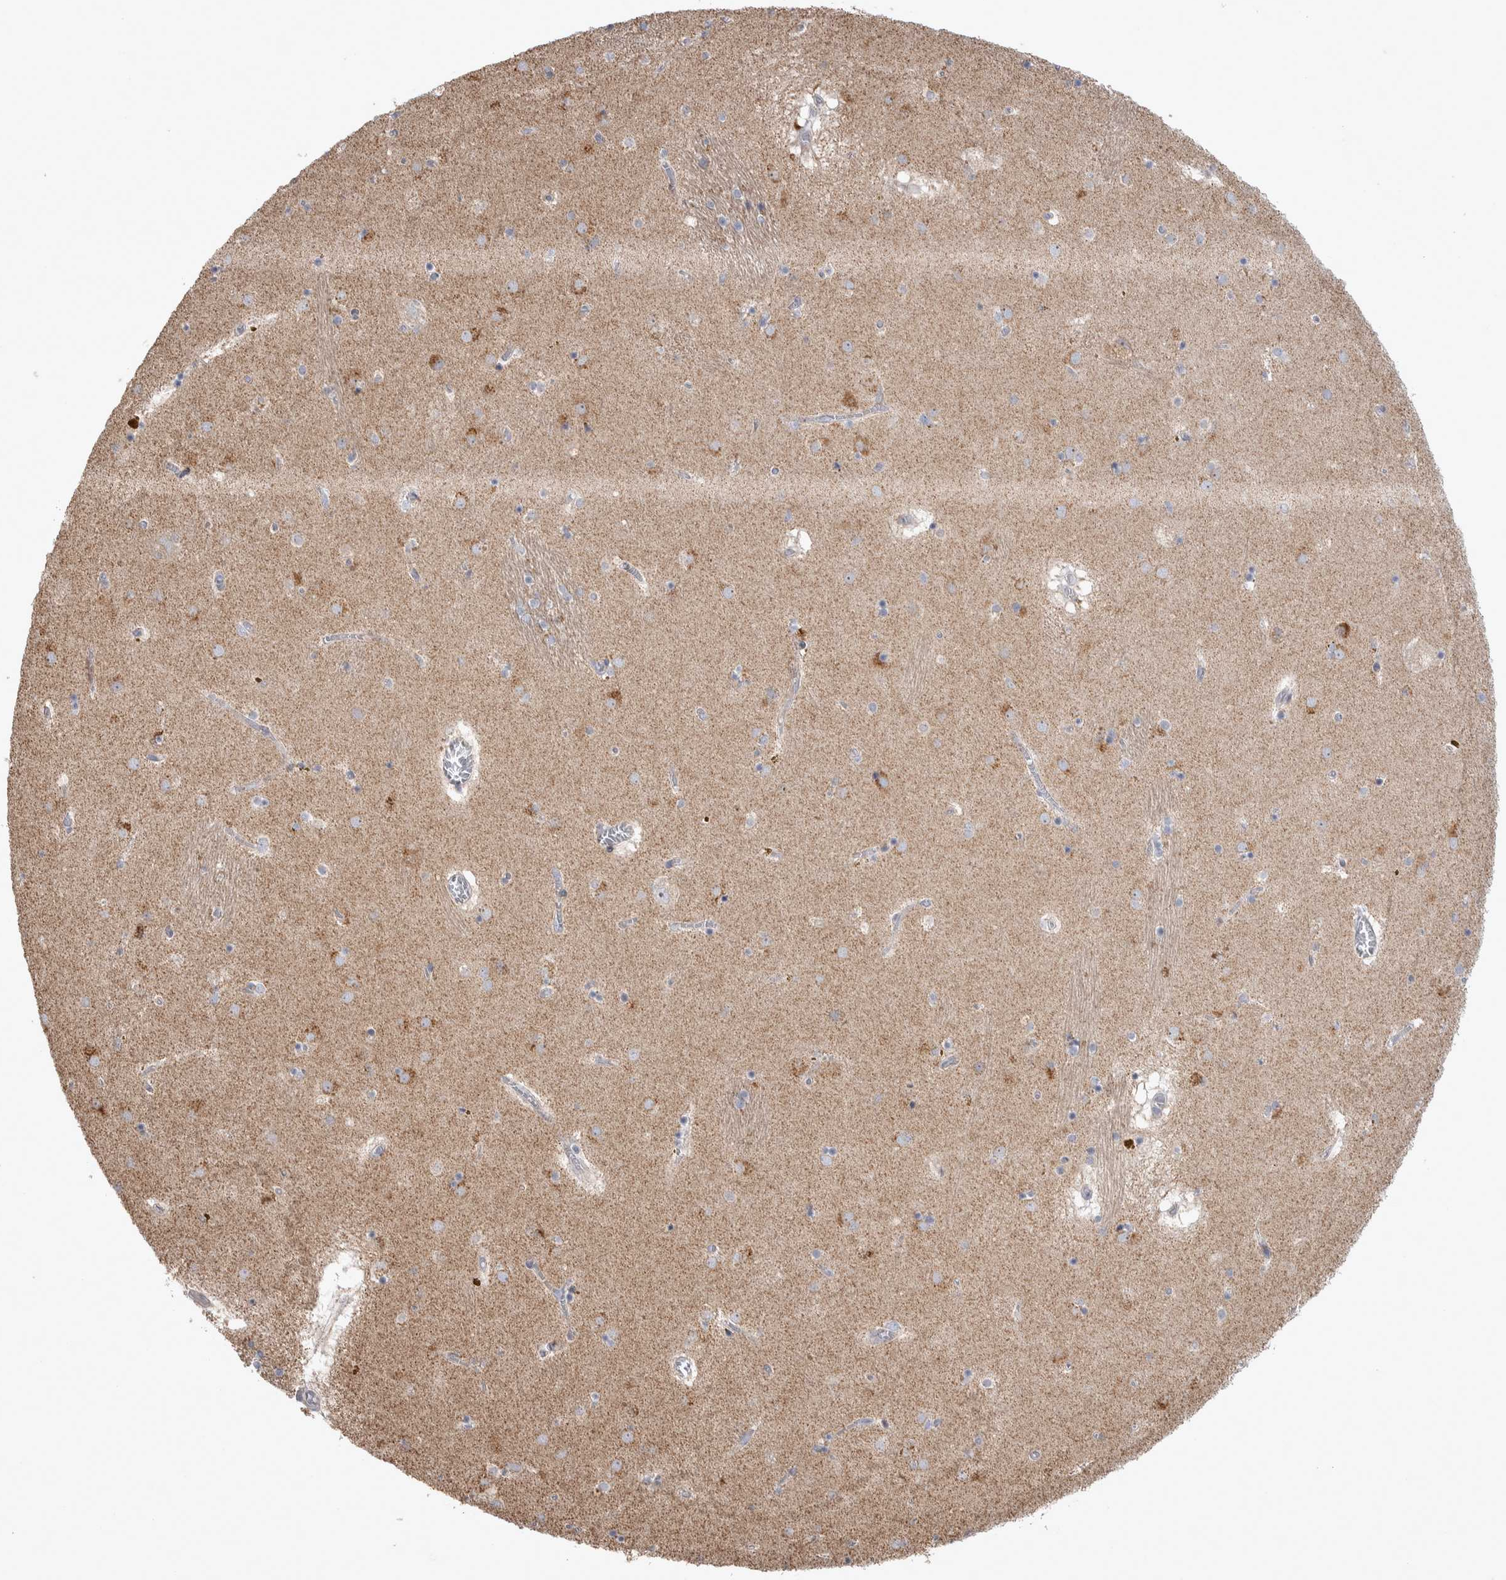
{"staining": {"intensity": "moderate", "quantity": "<25%", "location": "cytoplasmic/membranous"}, "tissue": "caudate", "cell_type": "Glial cells", "image_type": "normal", "snomed": [{"axis": "morphology", "description": "Normal tissue, NOS"}, {"axis": "topography", "description": "Lateral ventricle wall"}], "caption": "Immunohistochemistry (IHC) (DAB (3,3'-diaminobenzidine)) staining of unremarkable human caudate shows moderate cytoplasmic/membranous protein positivity in about <25% of glial cells. The staining is performed using DAB brown chromogen to label protein expression. The nuclei are counter-stained blue using hematoxylin.", "gene": "SCO1", "patient": {"sex": "male", "age": 70}}